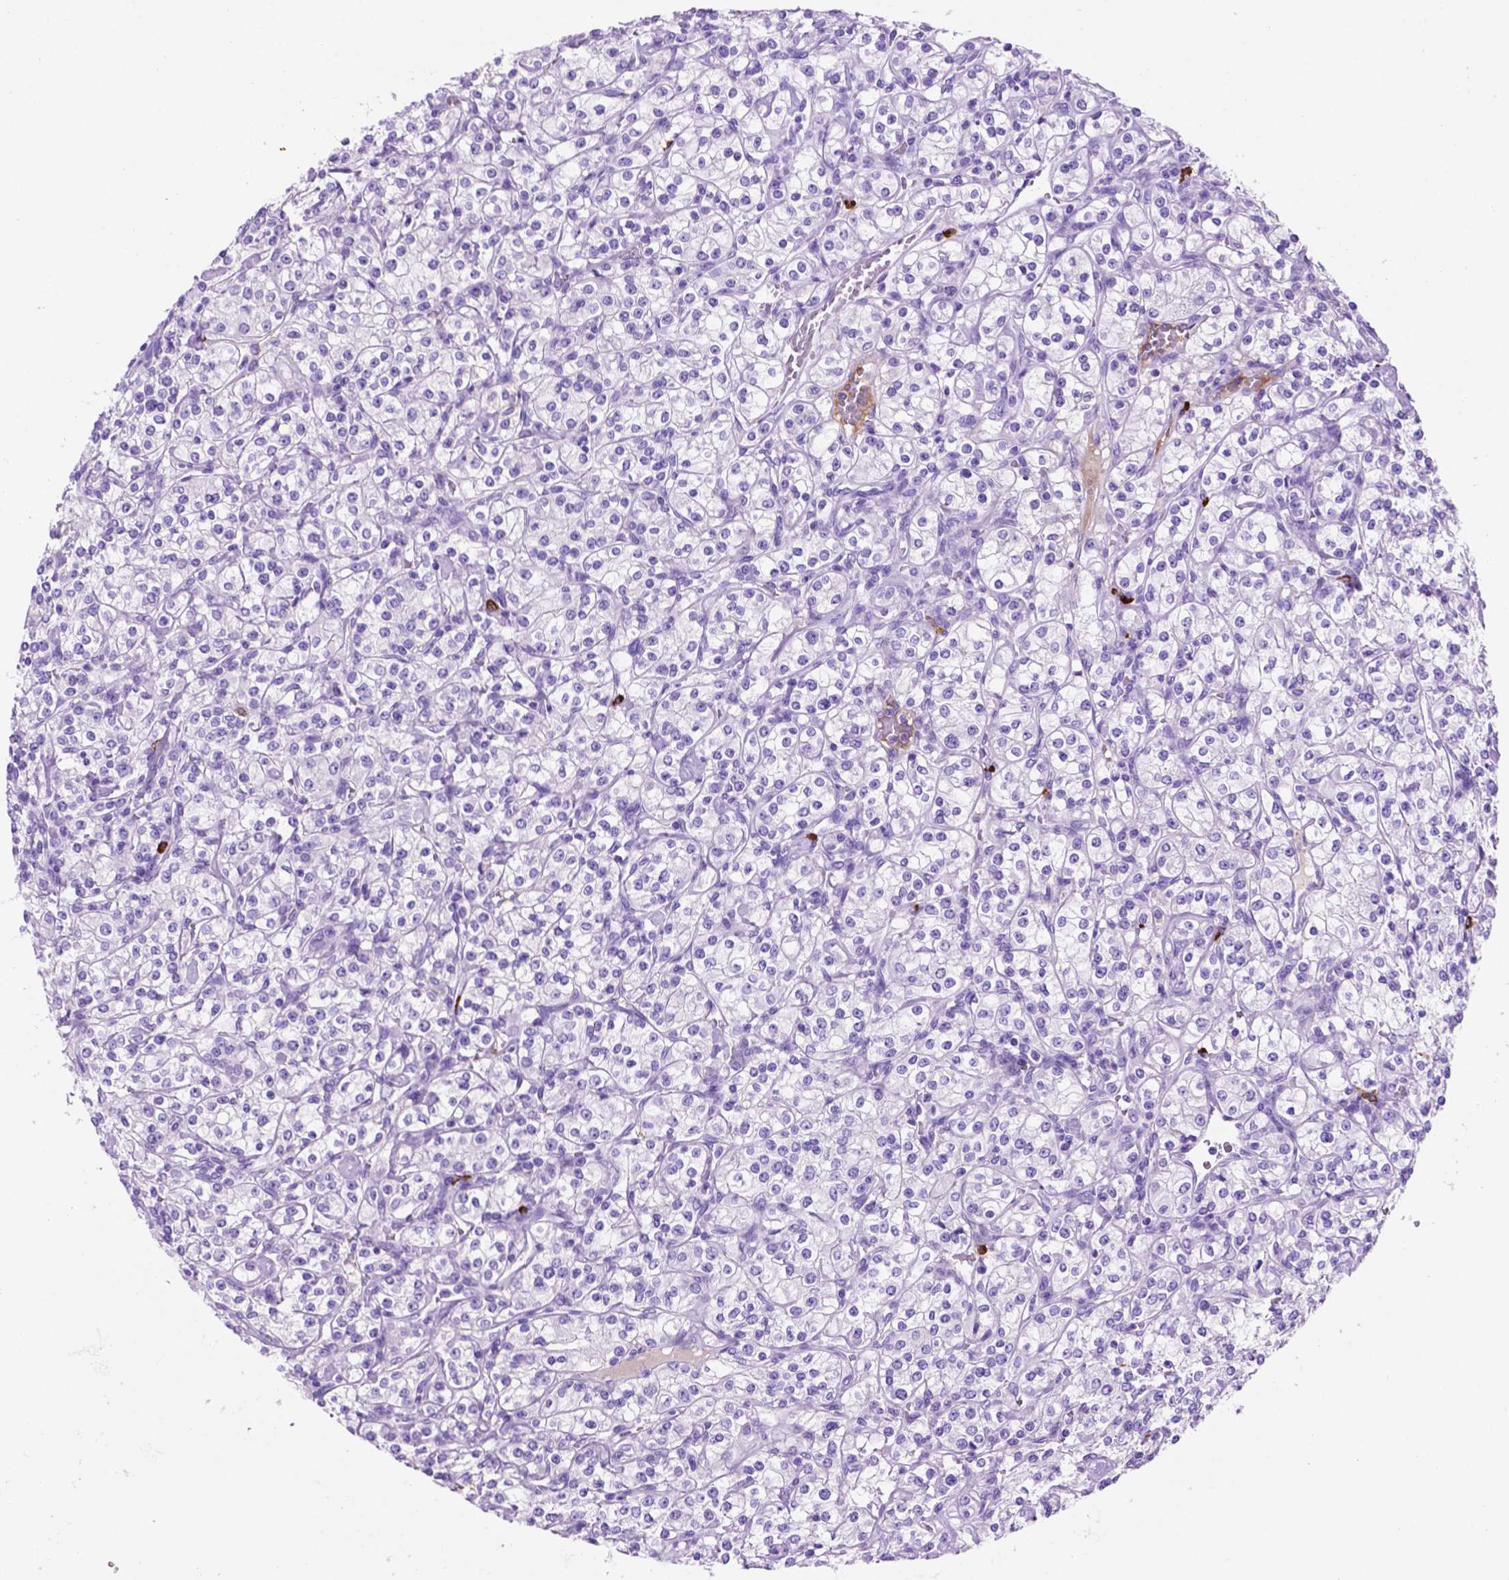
{"staining": {"intensity": "negative", "quantity": "none", "location": "none"}, "tissue": "renal cancer", "cell_type": "Tumor cells", "image_type": "cancer", "snomed": [{"axis": "morphology", "description": "Adenocarcinoma, NOS"}, {"axis": "topography", "description": "Kidney"}], "caption": "An IHC histopathology image of renal cancer (adenocarcinoma) is shown. There is no staining in tumor cells of renal cancer (adenocarcinoma).", "gene": "FOXB2", "patient": {"sex": "male", "age": 77}}